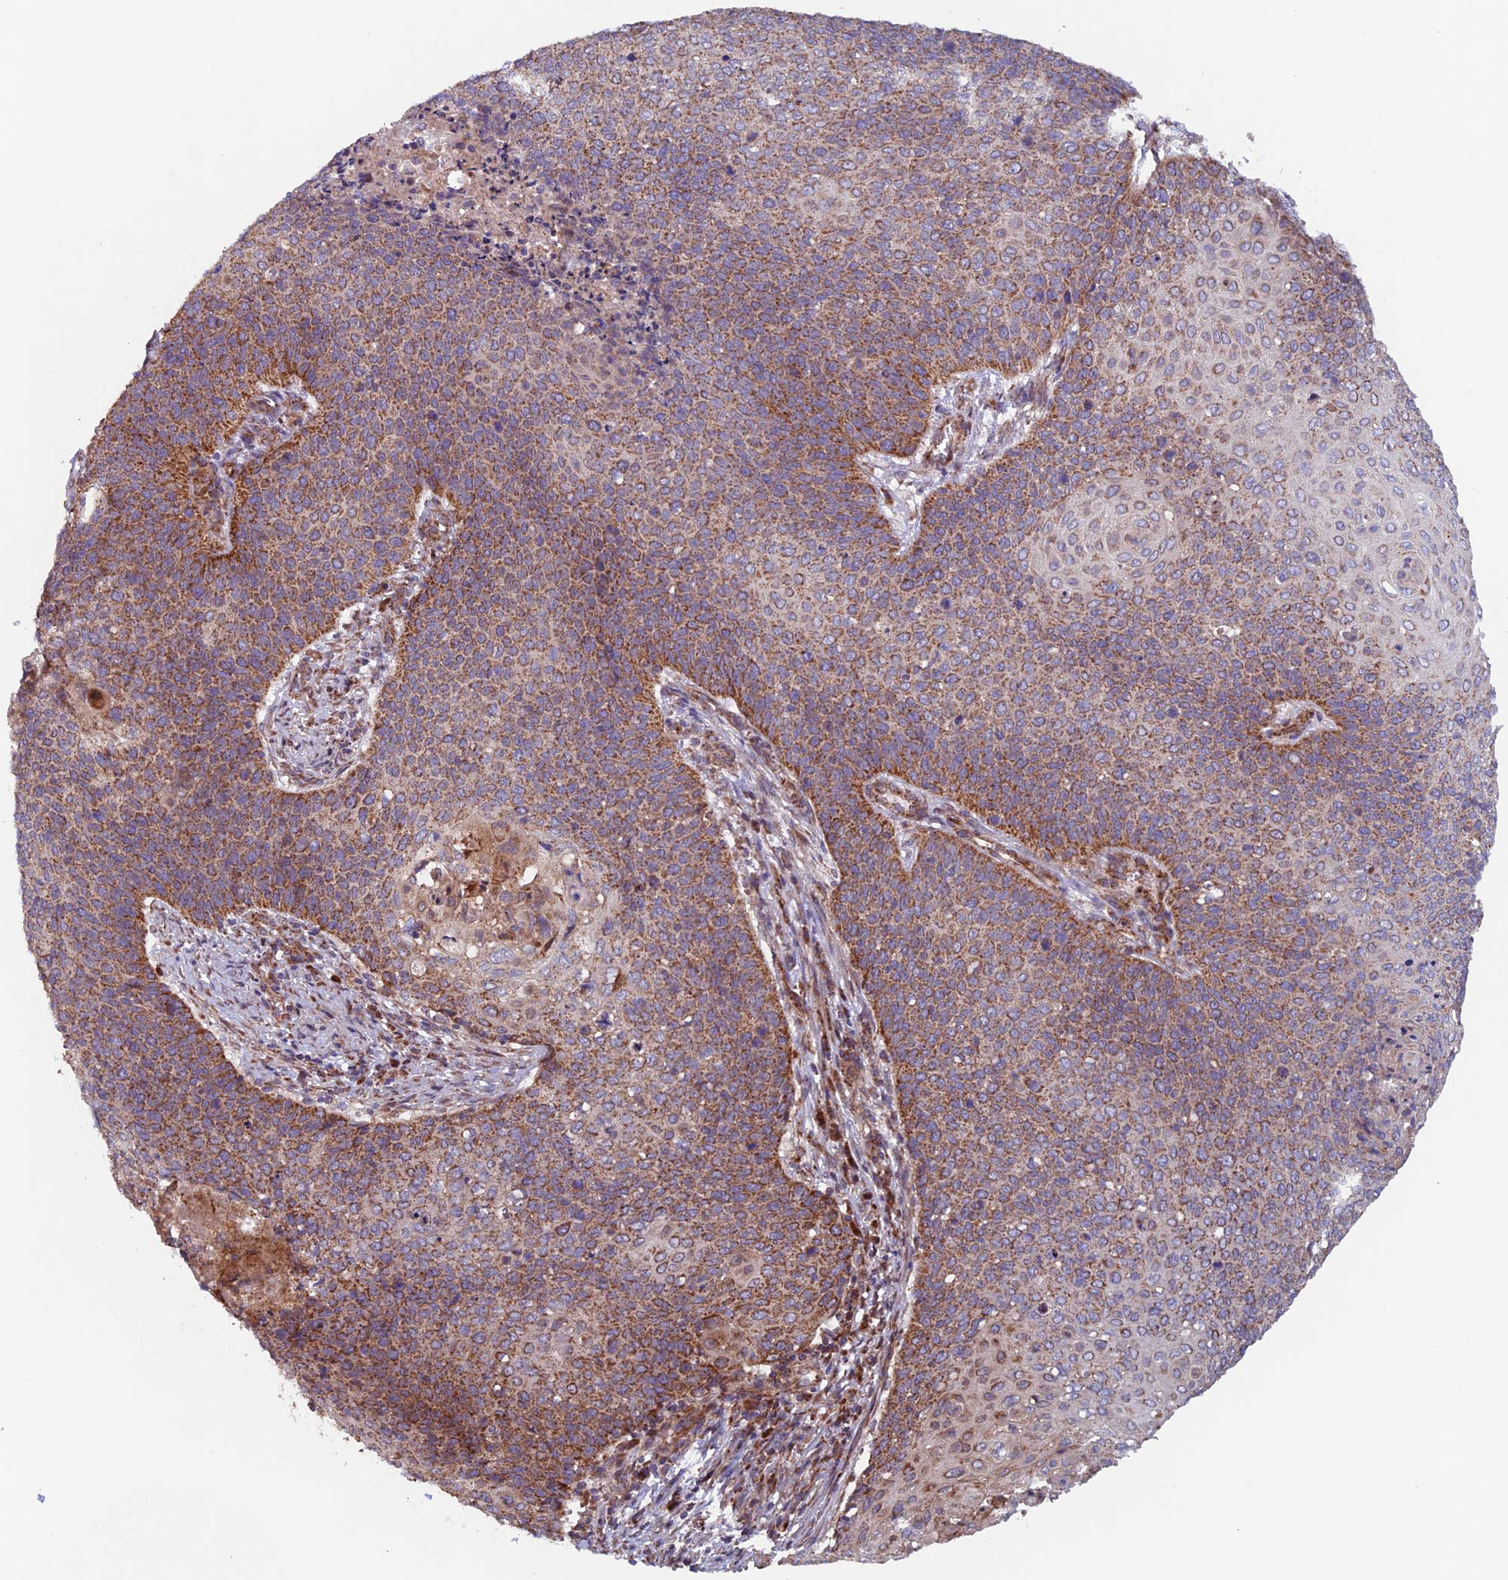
{"staining": {"intensity": "moderate", "quantity": ">75%", "location": "cytoplasmic/membranous"}, "tissue": "cervical cancer", "cell_type": "Tumor cells", "image_type": "cancer", "snomed": [{"axis": "morphology", "description": "Squamous cell carcinoma, NOS"}, {"axis": "topography", "description": "Cervix"}], "caption": "Human cervical cancer stained with a brown dye displays moderate cytoplasmic/membranous positive expression in approximately >75% of tumor cells.", "gene": "MRPL1", "patient": {"sex": "female", "age": 39}}